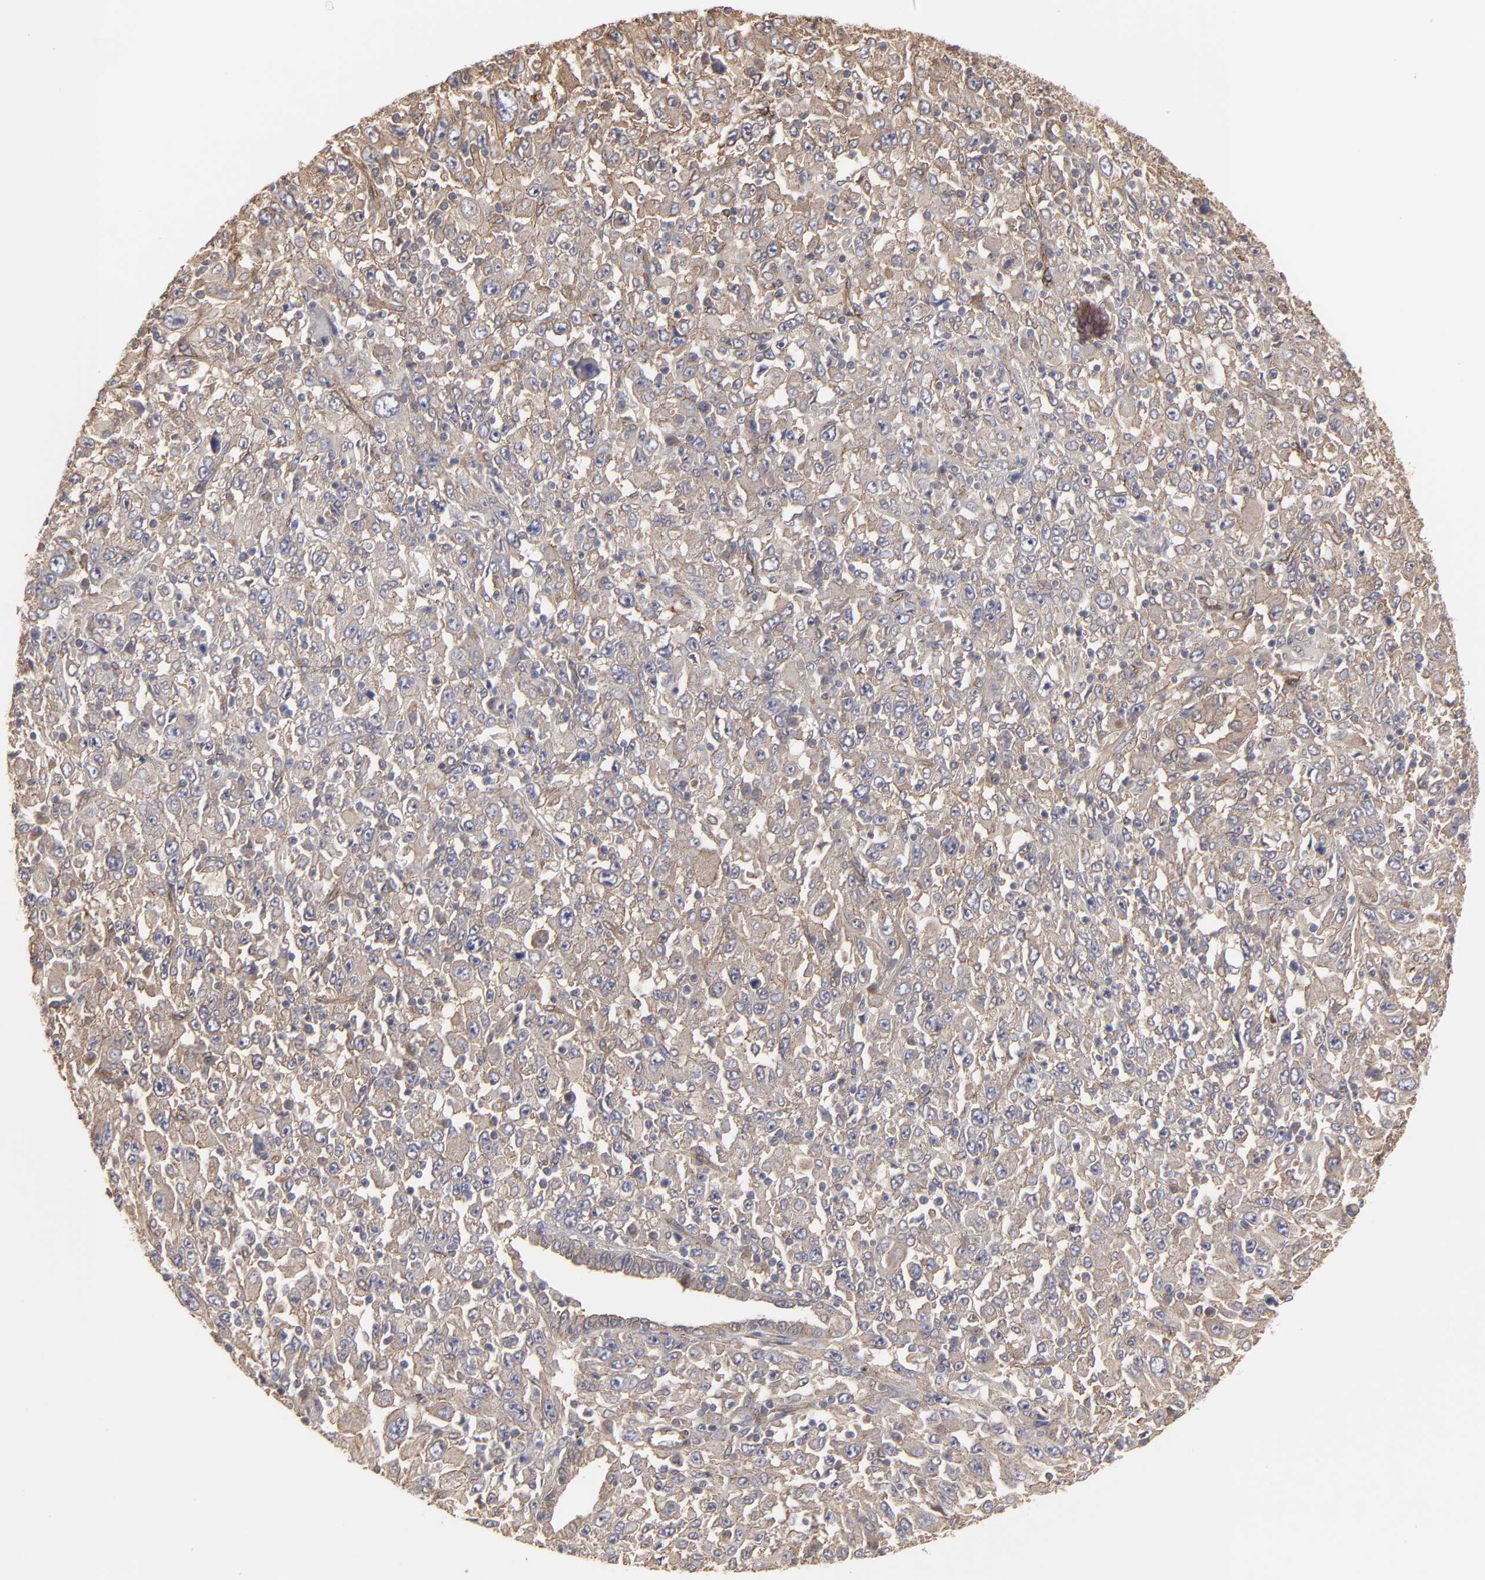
{"staining": {"intensity": "weak", "quantity": ">75%", "location": "cytoplasmic/membranous"}, "tissue": "melanoma", "cell_type": "Tumor cells", "image_type": "cancer", "snomed": [{"axis": "morphology", "description": "Malignant melanoma, Metastatic site"}, {"axis": "topography", "description": "Skin"}], "caption": "Malignant melanoma (metastatic site) tissue reveals weak cytoplasmic/membranous positivity in approximately >75% of tumor cells, visualized by immunohistochemistry.", "gene": "ARMT1", "patient": {"sex": "female", "age": 56}}